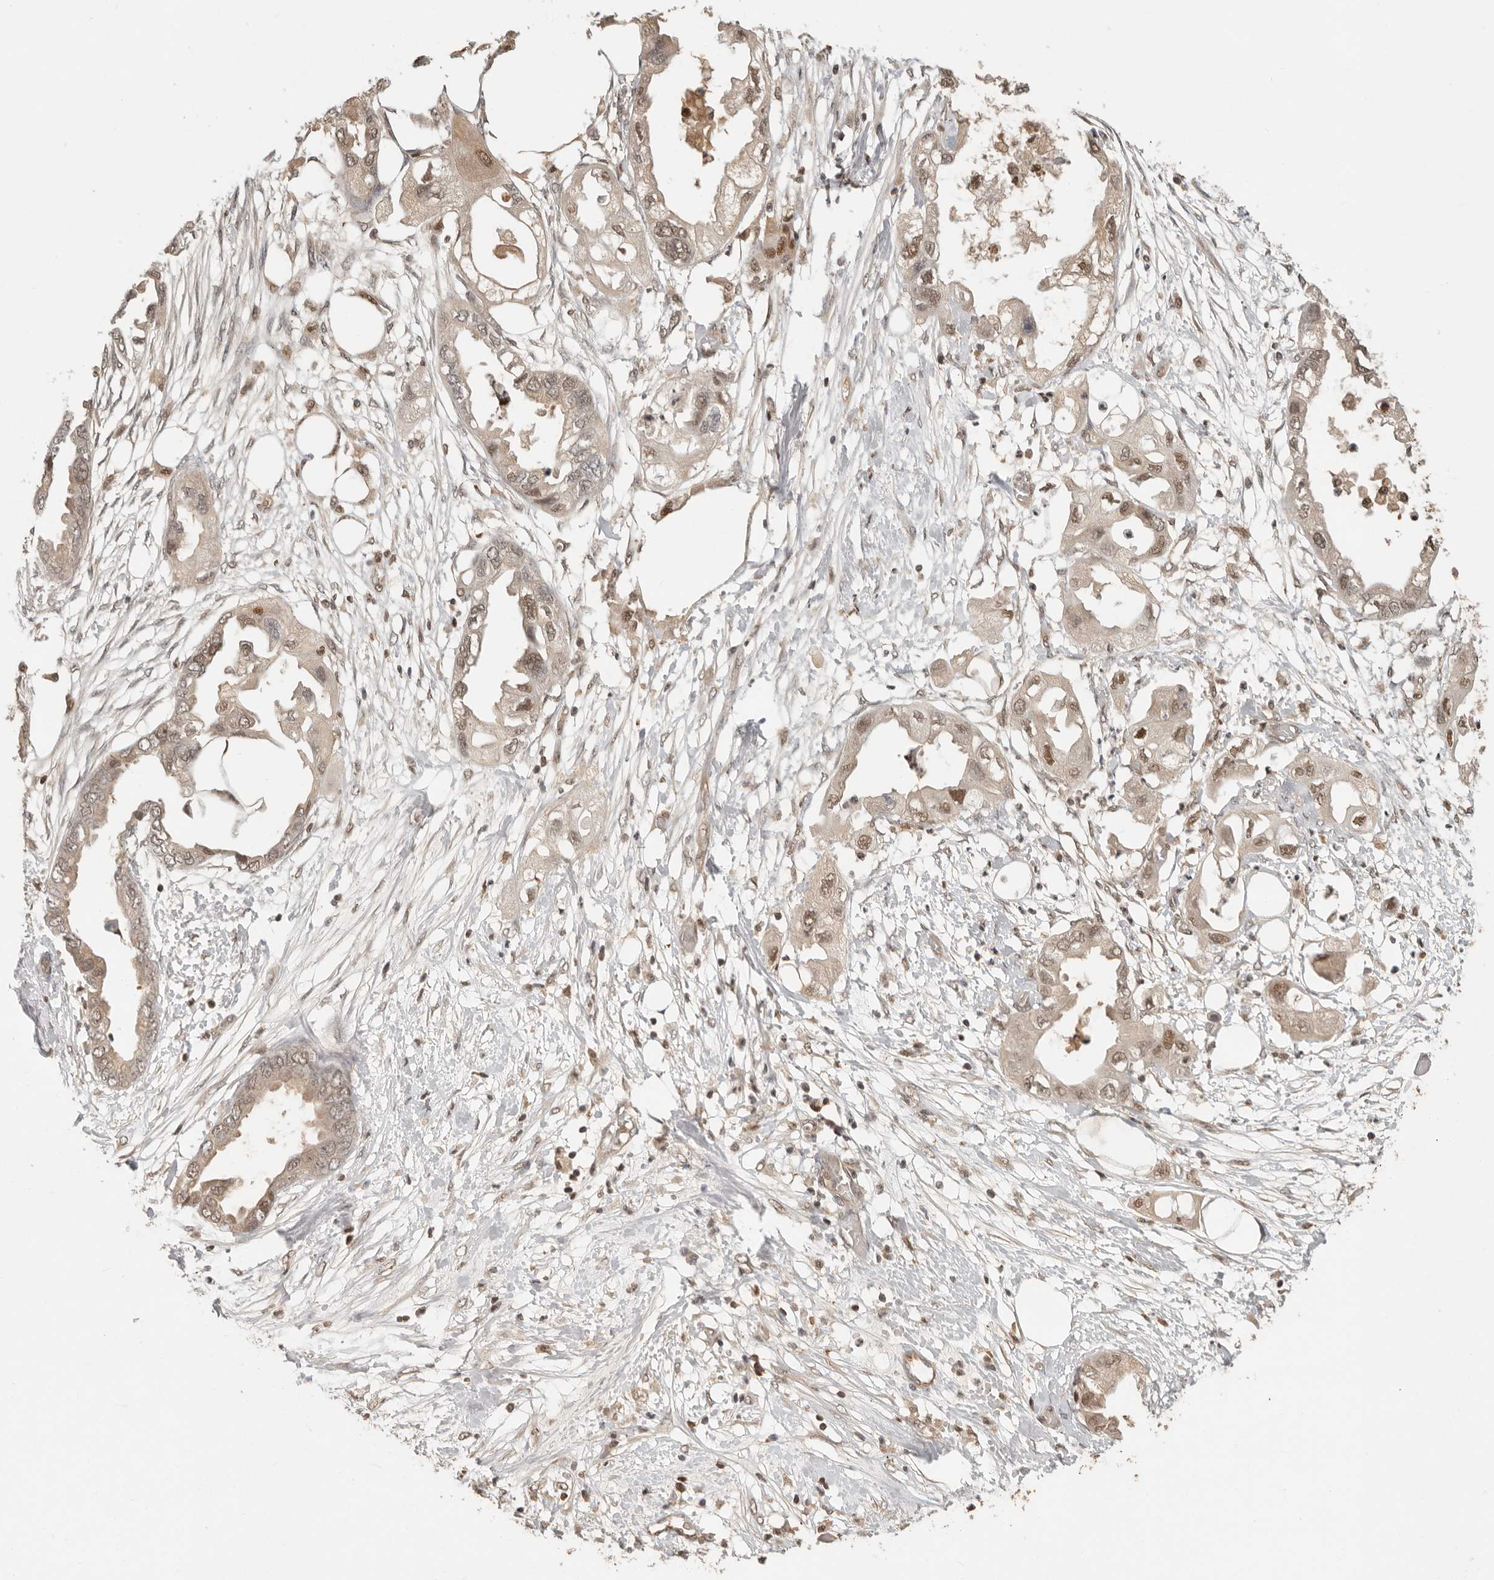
{"staining": {"intensity": "moderate", "quantity": ">75%", "location": "nuclear"}, "tissue": "endometrial cancer", "cell_type": "Tumor cells", "image_type": "cancer", "snomed": [{"axis": "morphology", "description": "Adenocarcinoma, NOS"}, {"axis": "morphology", "description": "Adenocarcinoma, metastatic, NOS"}, {"axis": "topography", "description": "Adipose tissue"}, {"axis": "topography", "description": "Endometrium"}], "caption": "Protein analysis of adenocarcinoma (endometrial) tissue reveals moderate nuclear expression in about >75% of tumor cells. Ihc stains the protein of interest in brown and the nuclei are stained blue.", "gene": "PSMA5", "patient": {"sex": "female", "age": 67}}